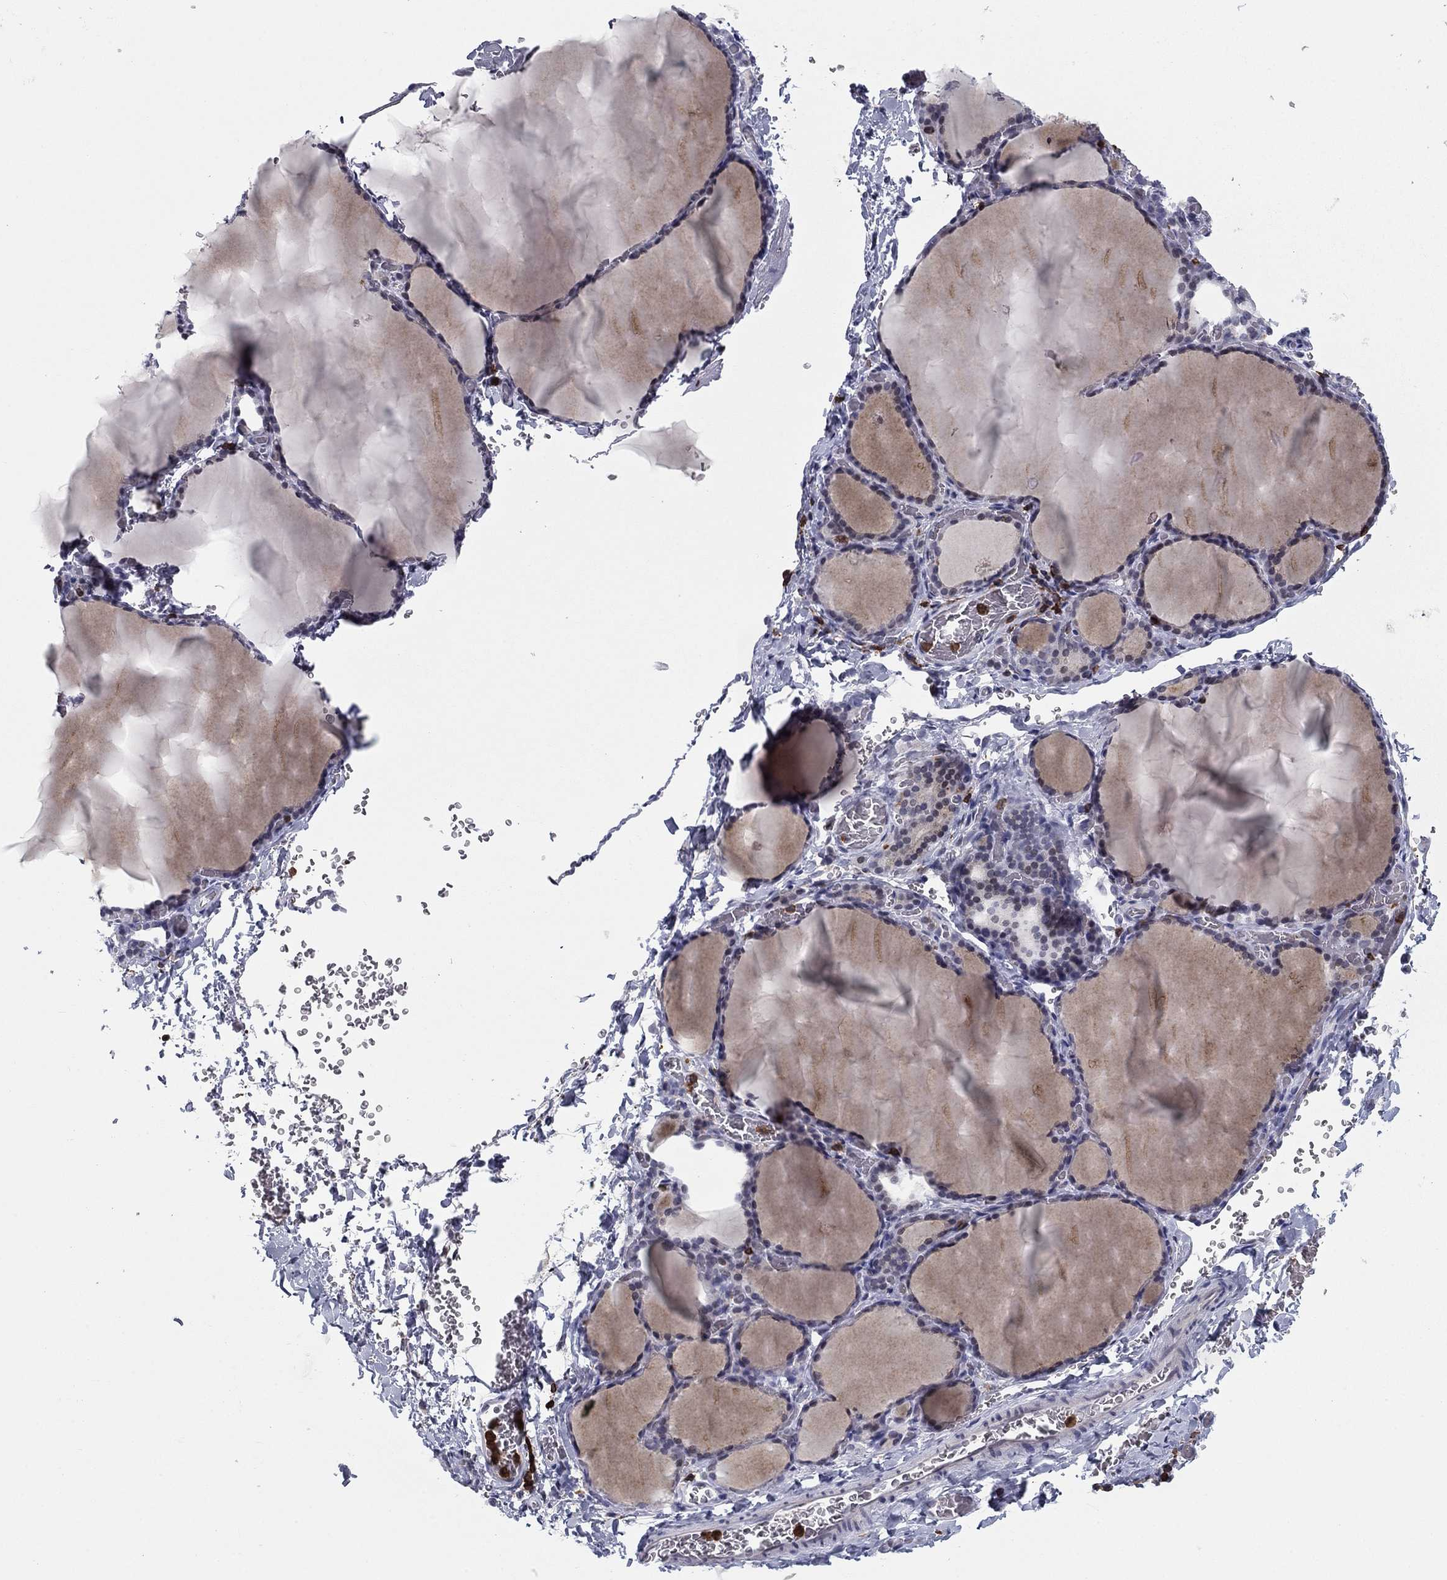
{"staining": {"intensity": "negative", "quantity": "none", "location": "none"}, "tissue": "thyroid gland", "cell_type": "Glandular cells", "image_type": "normal", "snomed": [{"axis": "morphology", "description": "Normal tissue, NOS"}, {"axis": "morphology", "description": "Hyperplasia, NOS"}, {"axis": "topography", "description": "Thyroid gland"}], "caption": "The histopathology image demonstrates no staining of glandular cells in normal thyroid gland. (Brightfield microscopy of DAB (3,3'-diaminobenzidine) immunohistochemistry at high magnification).", "gene": "ARHGAP27", "patient": {"sex": "female", "age": 27}}